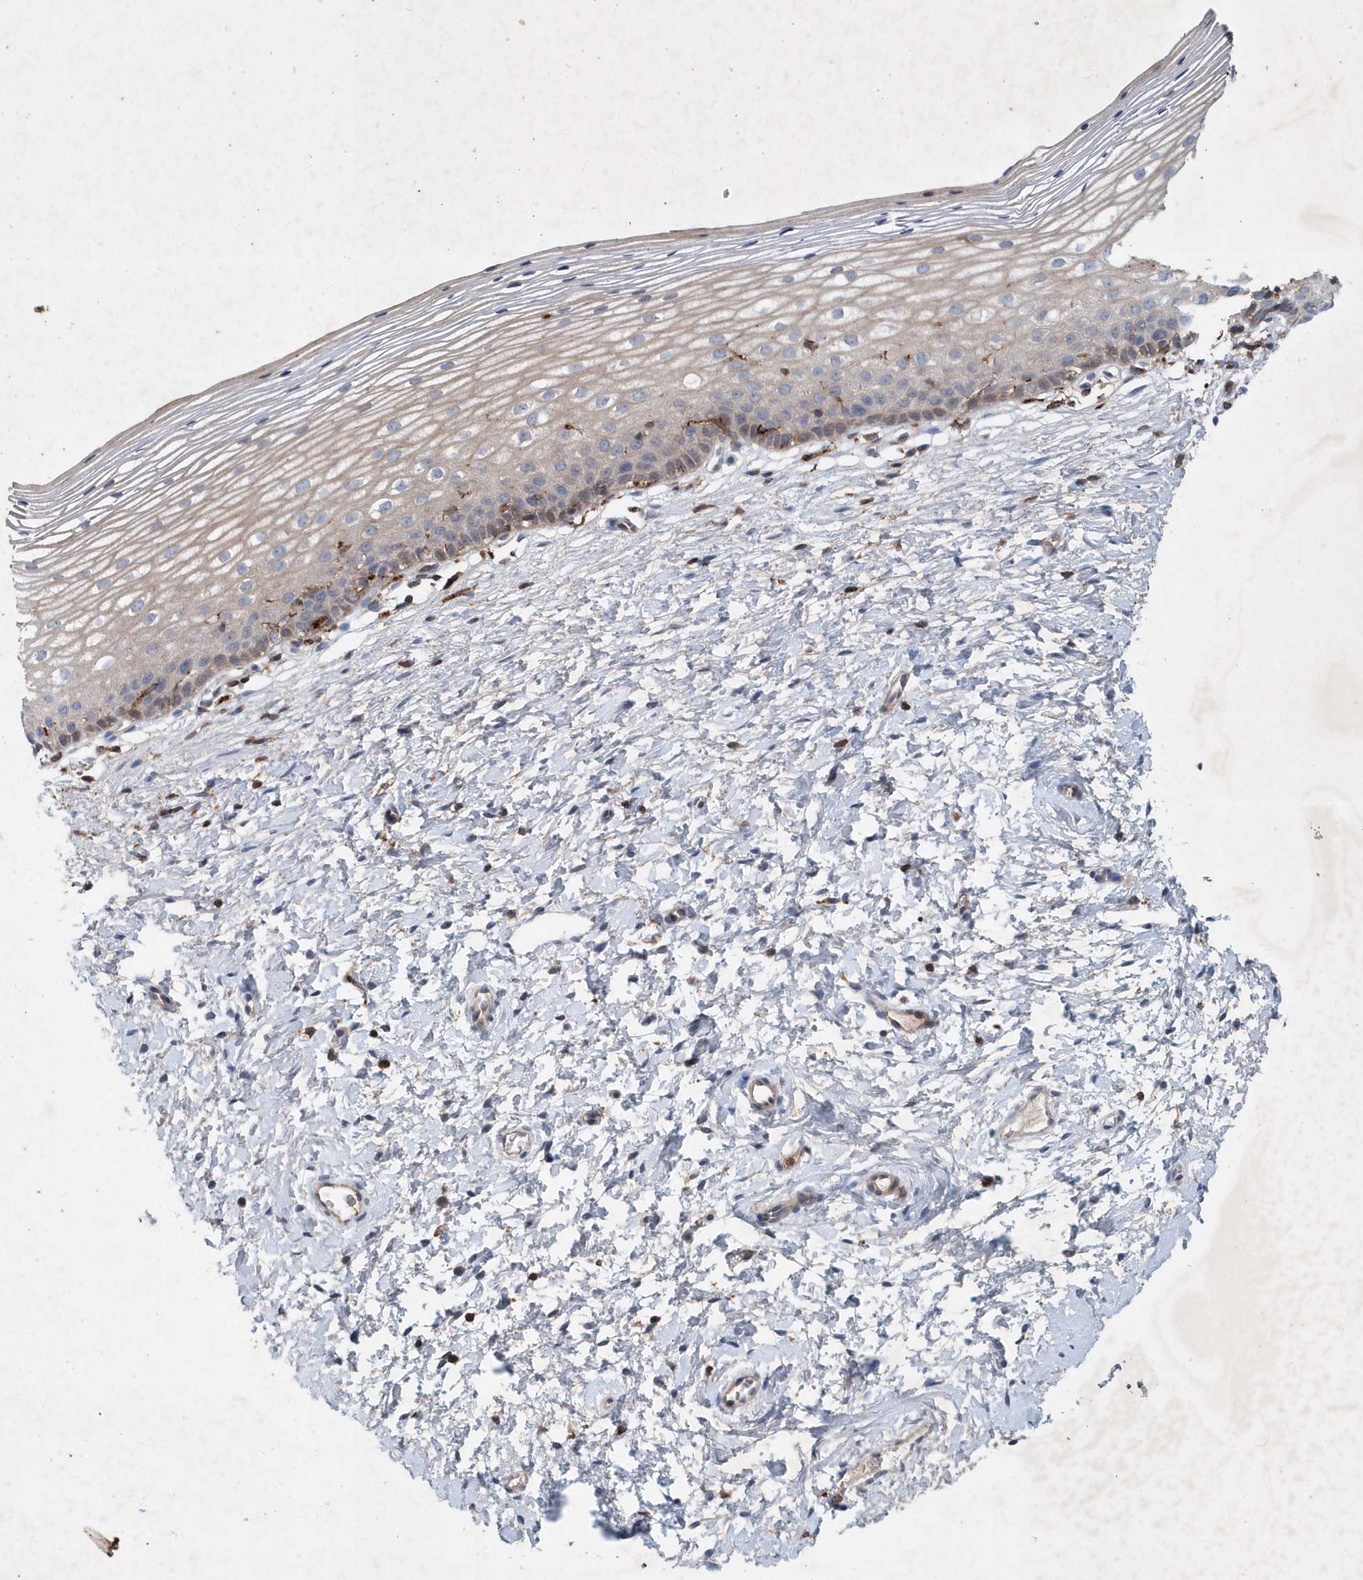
{"staining": {"intensity": "moderate", "quantity": "<25%", "location": "cytoplasmic/membranous"}, "tissue": "cervix", "cell_type": "Glandular cells", "image_type": "normal", "snomed": [{"axis": "morphology", "description": "Normal tissue, NOS"}, {"axis": "topography", "description": "Cervix"}], "caption": "Glandular cells display moderate cytoplasmic/membranous positivity in about <25% of cells in benign cervix.", "gene": "P2RY10", "patient": {"sex": "female", "age": 72}}